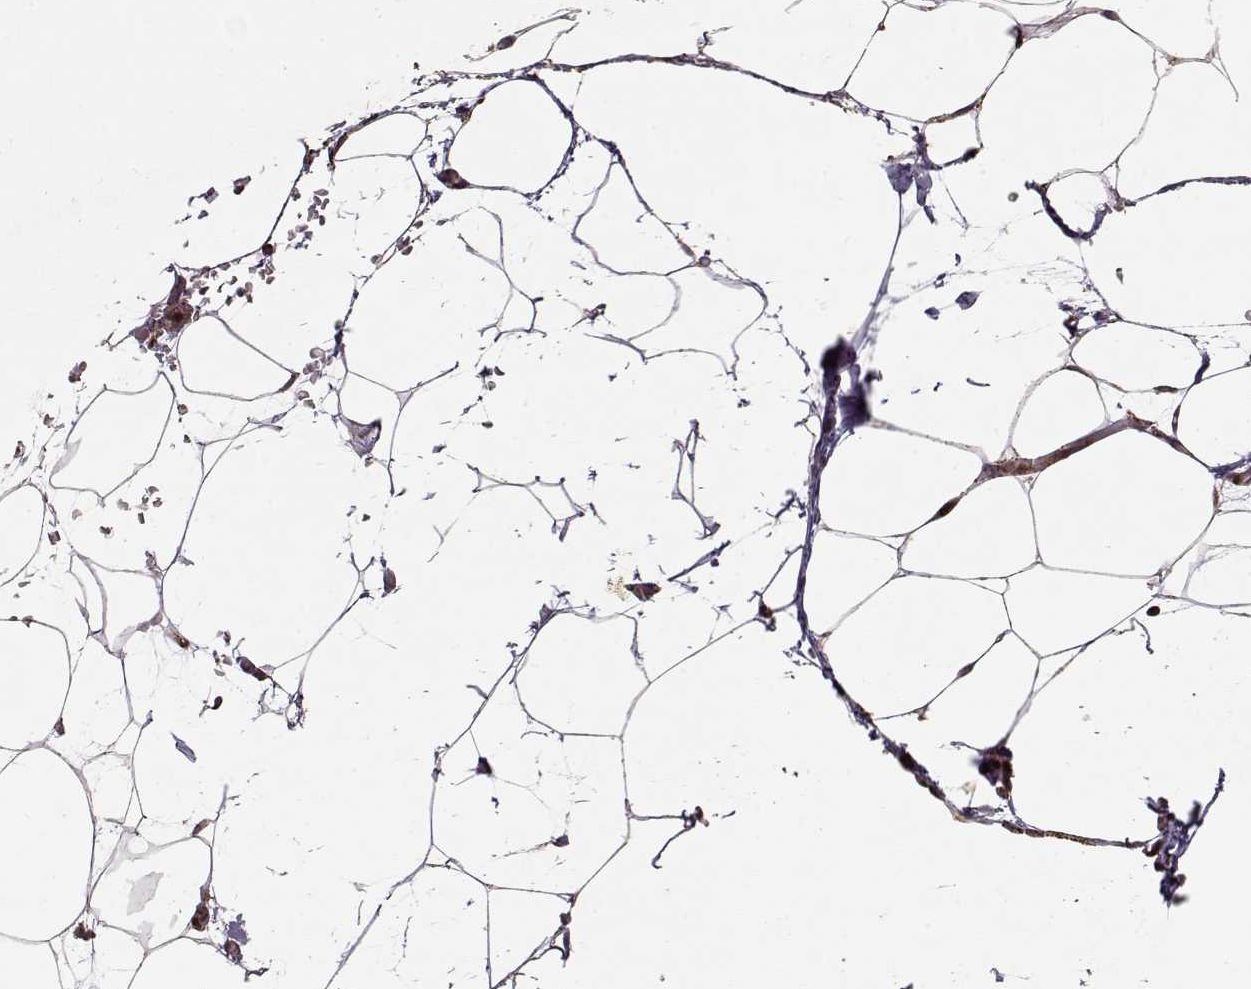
{"staining": {"intensity": "moderate", "quantity": ">75%", "location": "cytoplasmic/membranous"}, "tissue": "adipose tissue", "cell_type": "Adipocytes", "image_type": "normal", "snomed": [{"axis": "morphology", "description": "Normal tissue, NOS"}, {"axis": "topography", "description": "Adipose tissue"}], "caption": "DAB immunohistochemical staining of unremarkable adipose tissue demonstrates moderate cytoplasmic/membranous protein staining in about >75% of adipocytes.", "gene": "CMTM3", "patient": {"sex": "male", "age": 57}}